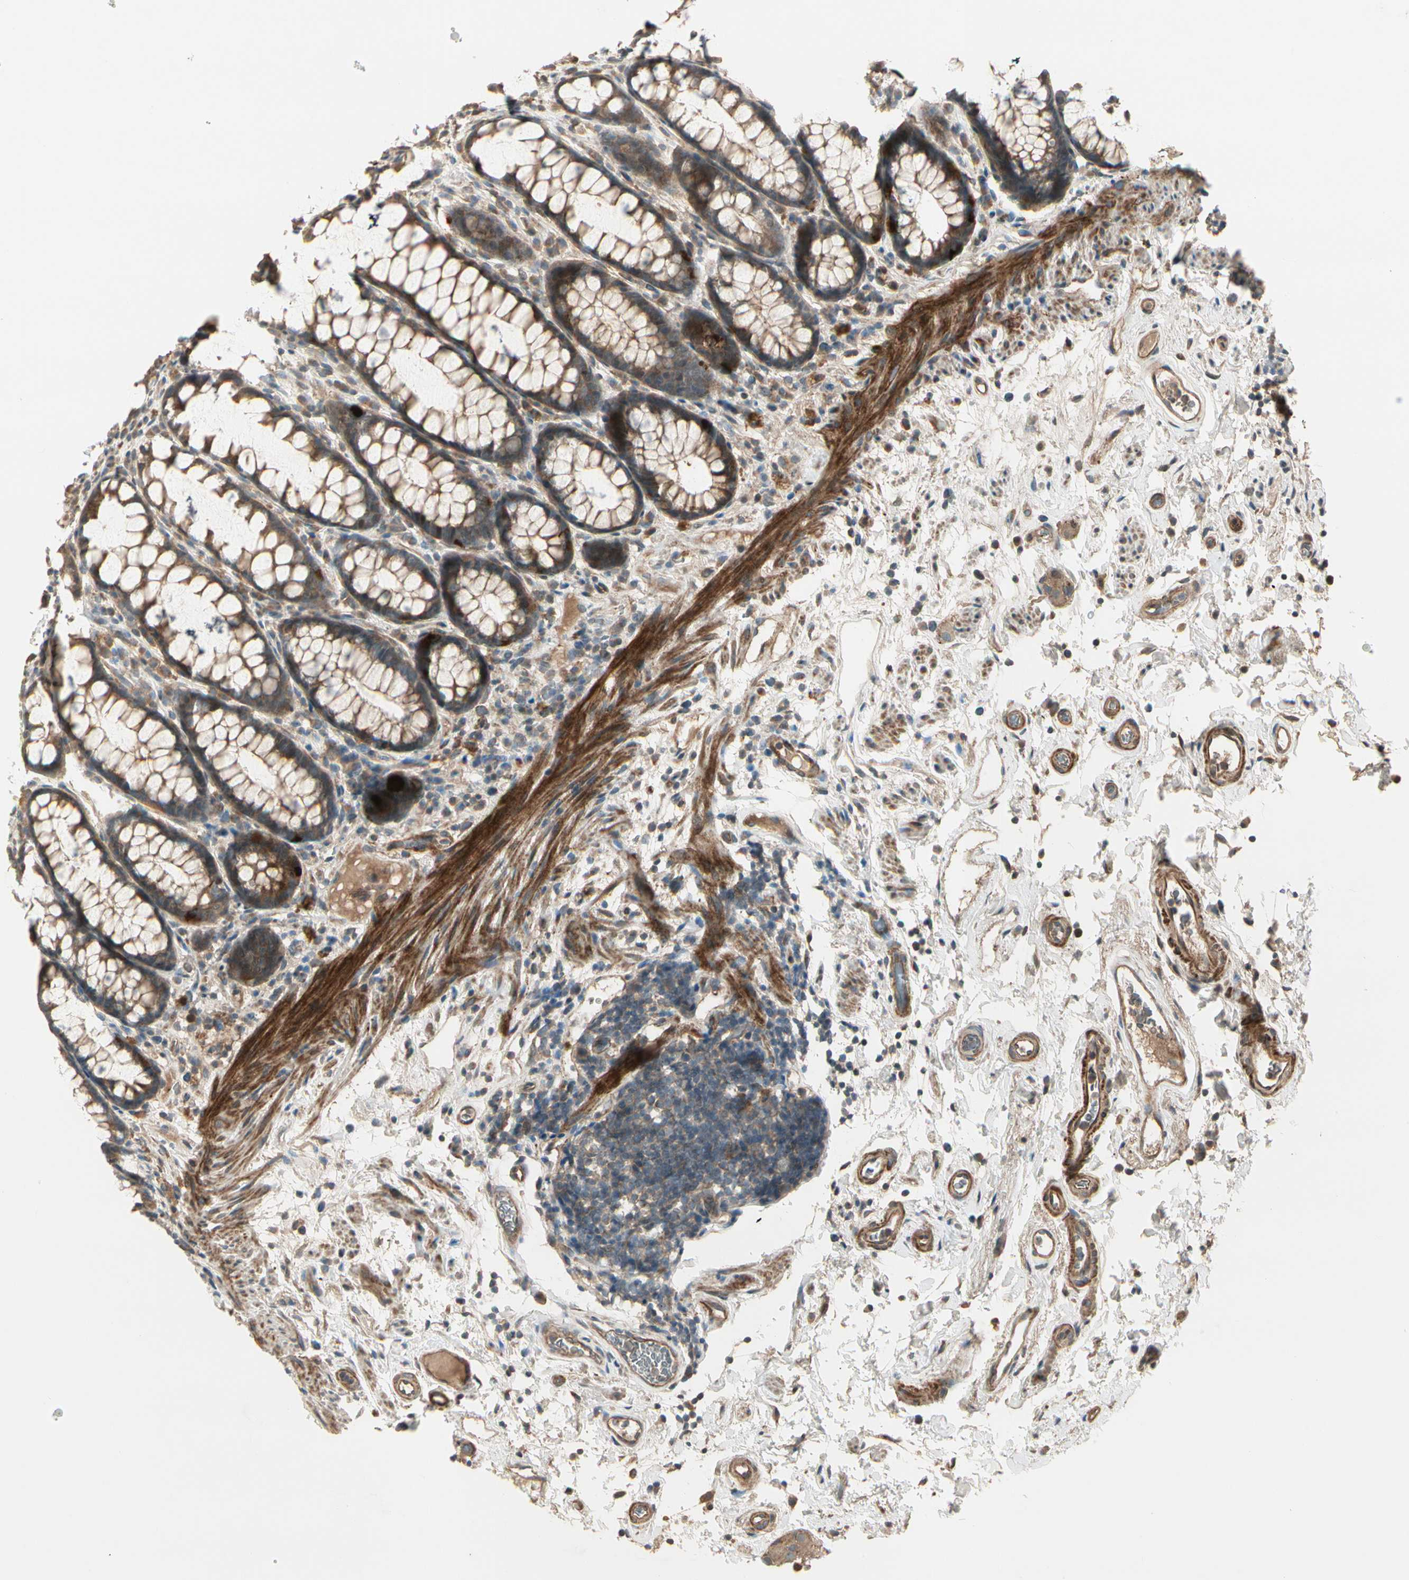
{"staining": {"intensity": "weak", "quantity": ">75%", "location": "cytoplasmic/membranous"}, "tissue": "rectum", "cell_type": "Glandular cells", "image_type": "normal", "snomed": [{"axis": "morphology", "description": "Normal tissue, NOS"}, {"axis": "topography", "description": "Rectum"}], "caption": "Immunohistochemistry photomicrograph of unremarkable rectum stained for a protein (brown), which shows low levels of weak cytoplasmic/membranous expression in approximately >75% of glandular cells.", "gene": "ACVR1", "patient": {"sex": "male", "age": 92}}